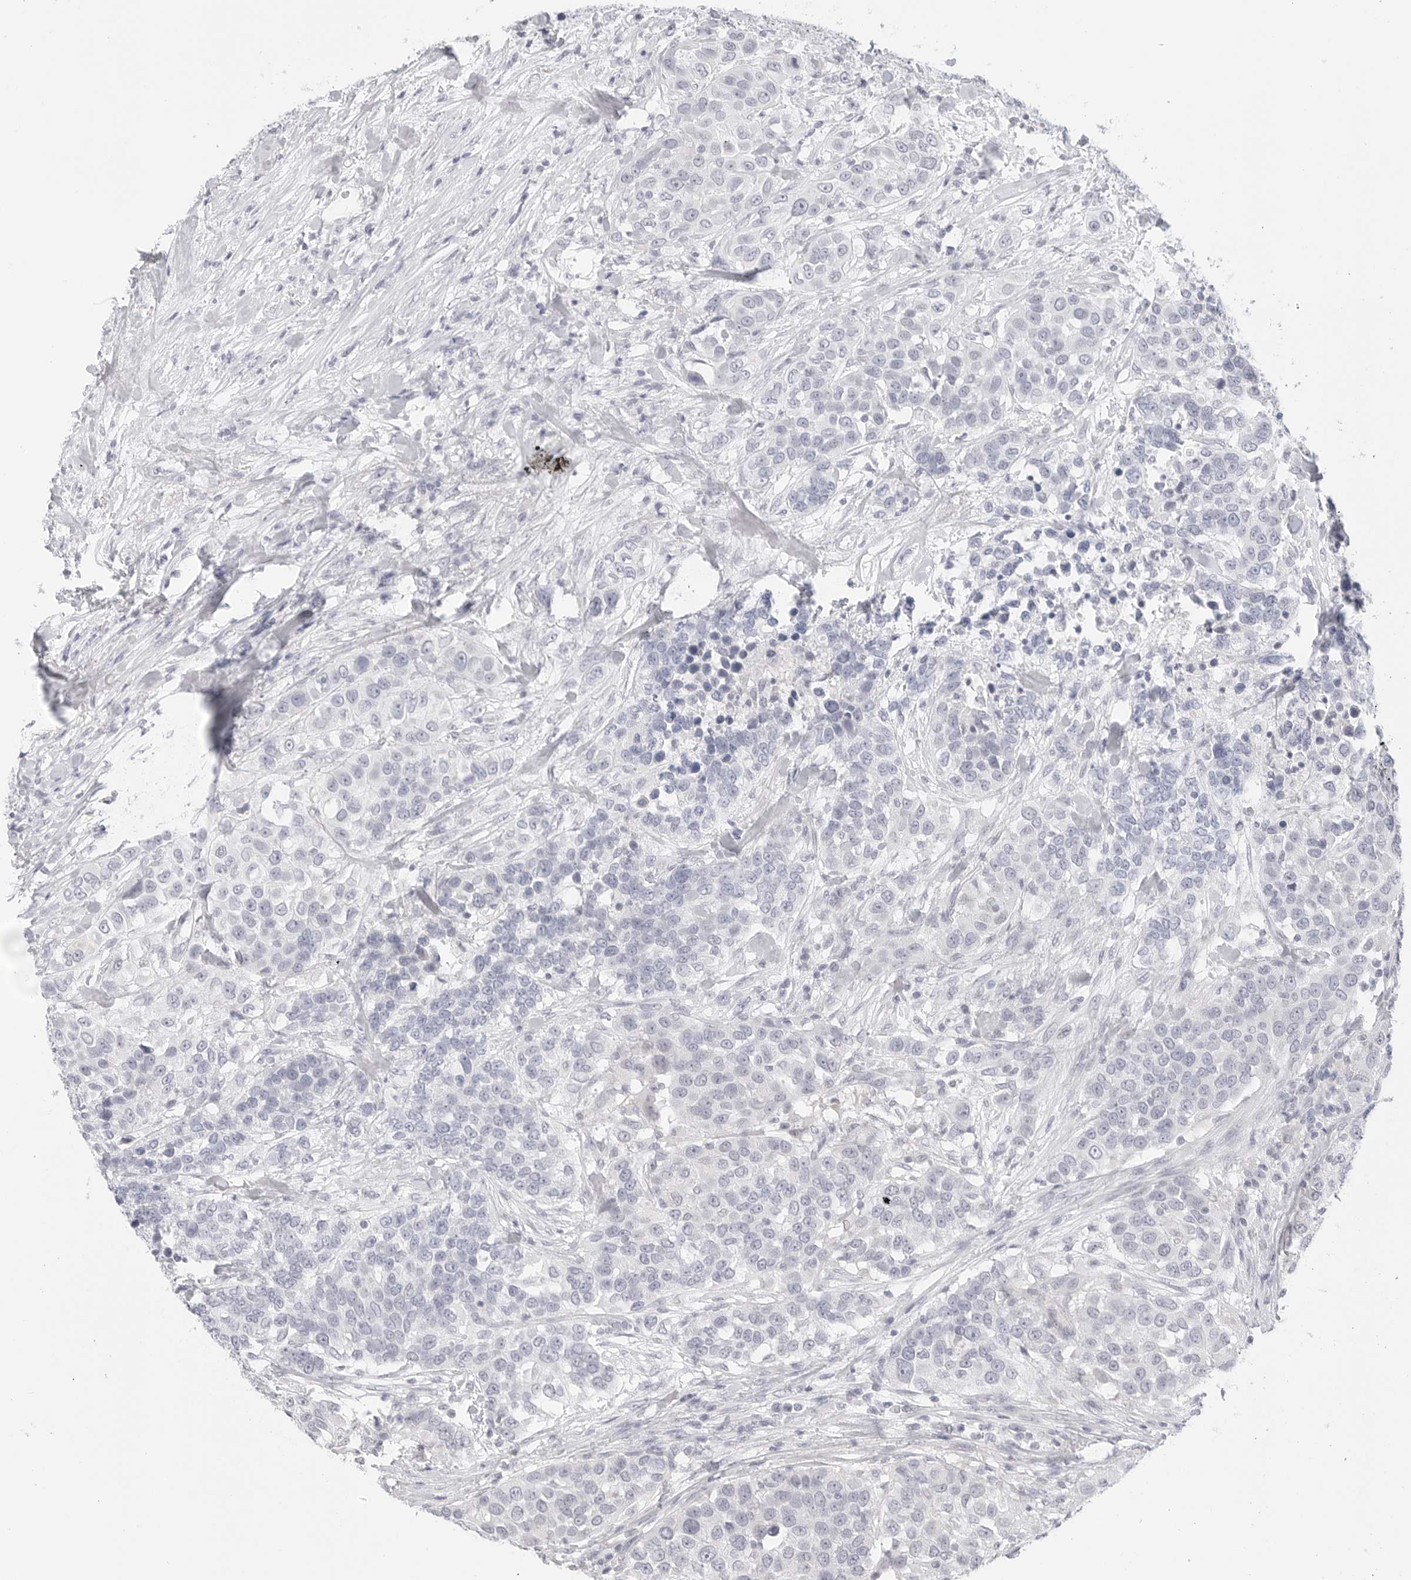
{"staining": {"intensity": "negative", "quantity": "none", "location": "none"}, "tissue": "urothelial cancer", "cell_type": "Tumor cells", "image_type": "cancer", "snomed": [{"axis": "morphology", "description": "Urothelial carcinoma, High grade"}, {"axis": "topography", "description": "Urinary bladder"}], "caption": "The image shows no staining of tumor cells in urothelial cancer.", "gene": "HMGCS2", "patient": {"sex": "female", "age": 80}}